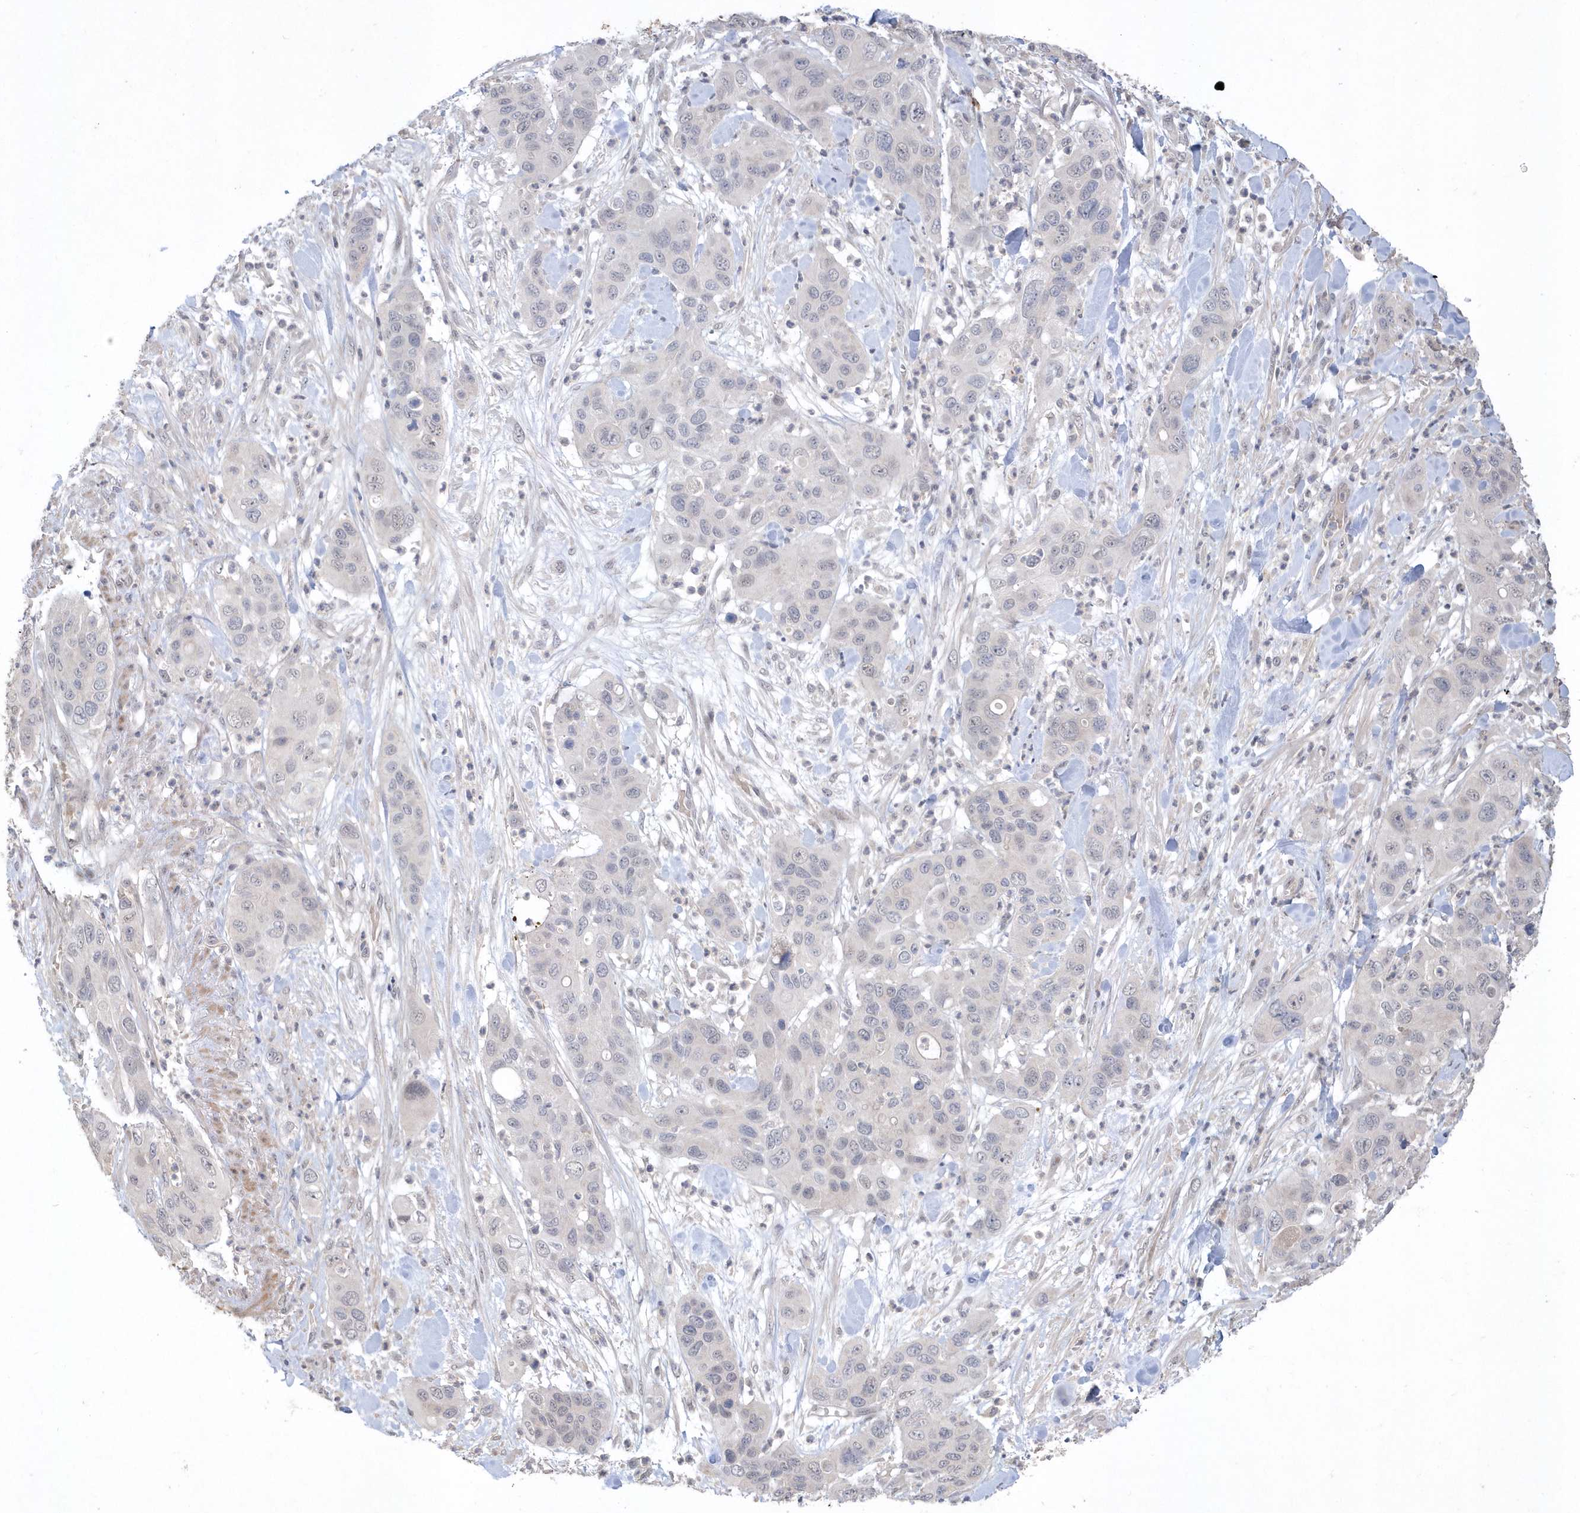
{"staining": {"intensity": "negative", "quantity": "none", "location": "none"}, "tissue": "pancreatic cancer", "cell_type": "Tumor cells", "image_type": "cancer", "snomed": [{"axis": "morphology", "description": "Adenocarcinoma, NOS"}, {"axis": "topography", "description": "Pancreas"}], "caption": "An immunohistochemistry (IHC) photomicrograph of pancreatic cancer is shown. There is no staining in tumor cells of pancreatic cancer.", "gene": "TSPEAR", "patient": {"sex": "female", "age": 71}}